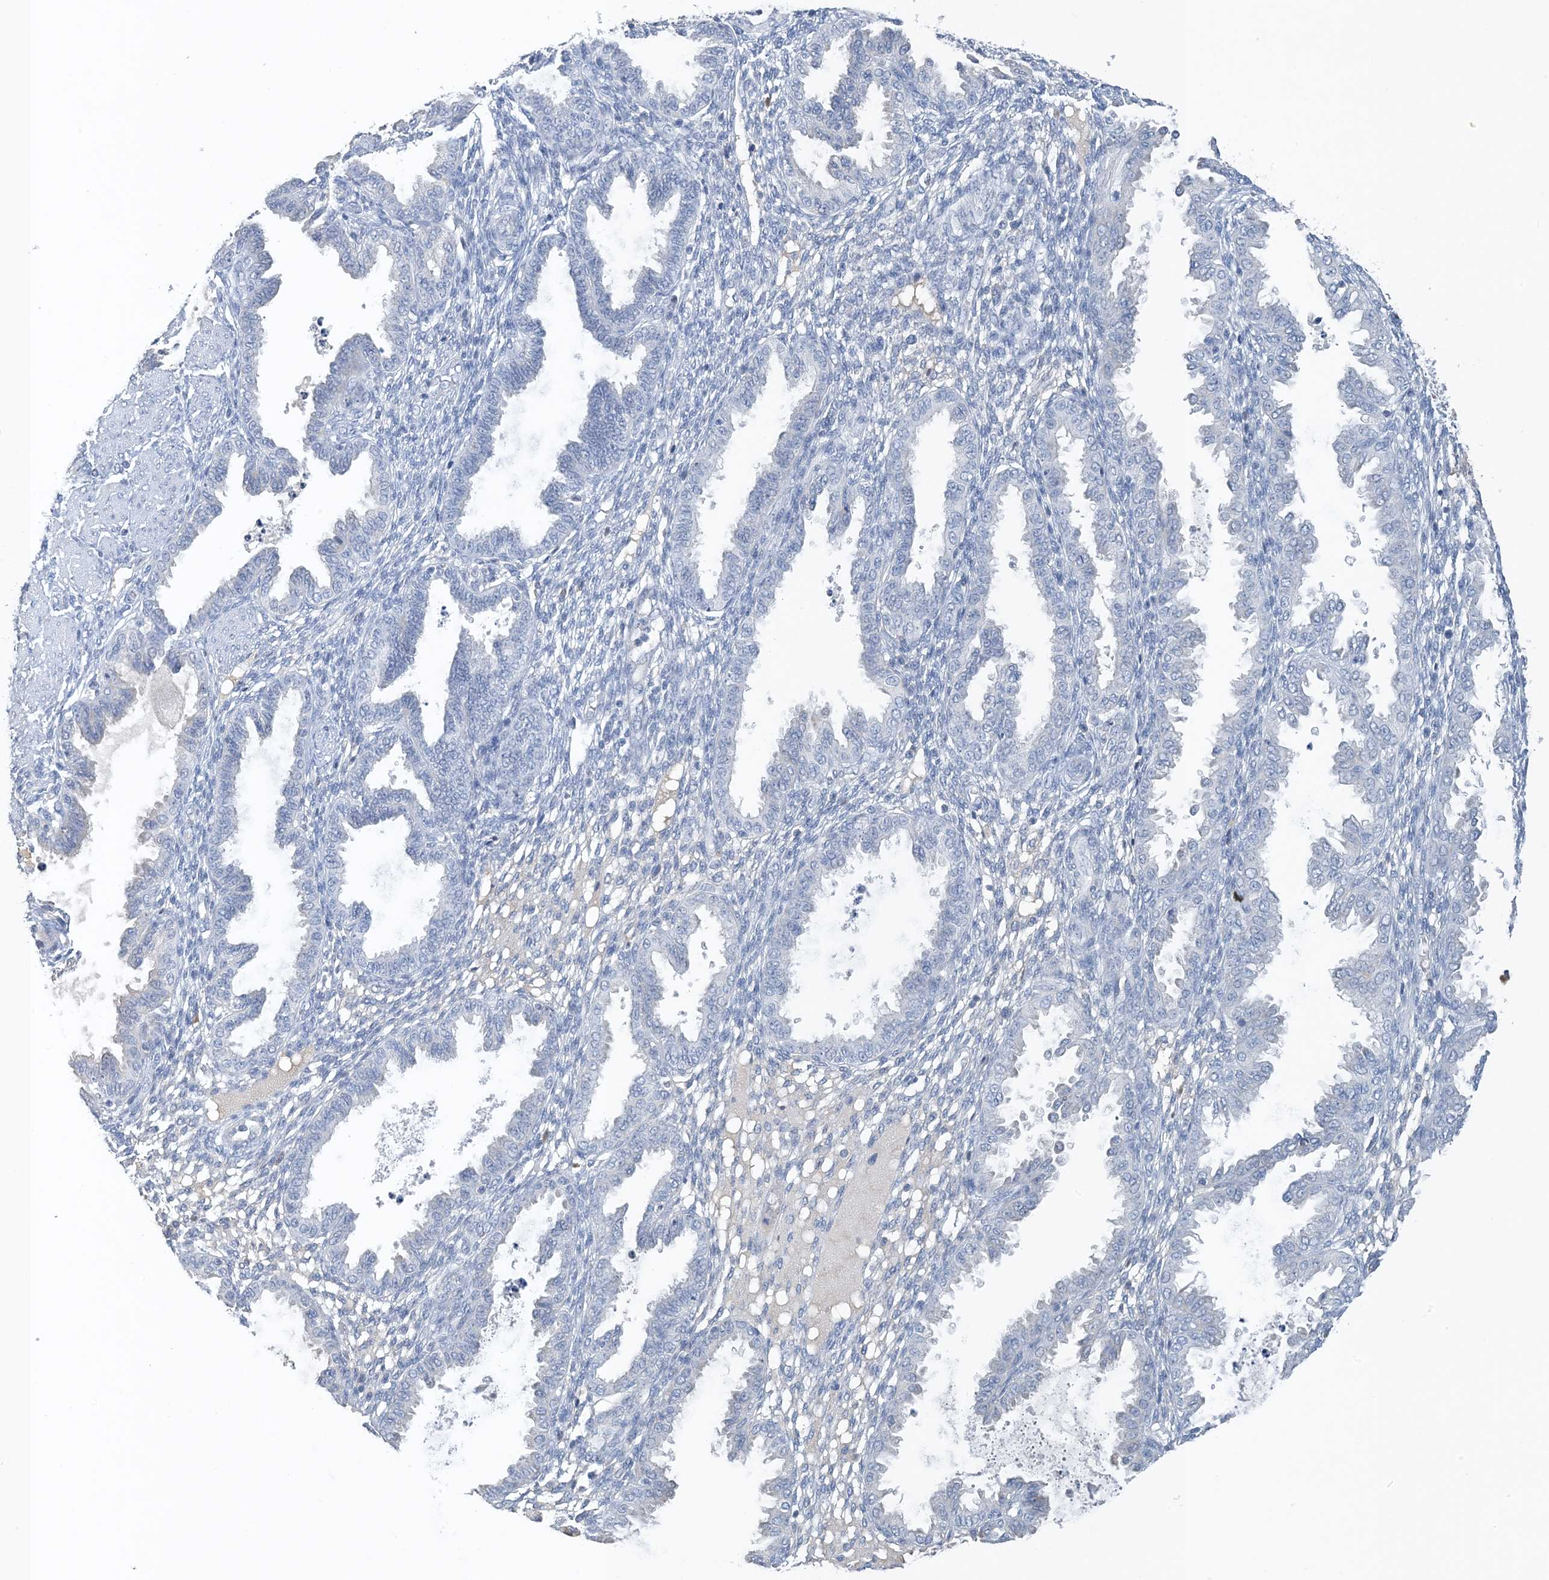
{"staining": {"intensity": "negative", "quantity": "none", "location": "none"}, "tissue": "endometrium", "cell_type": "Cells in endometrial stroma", "image_type": "normal", "snomed": [{"axis": "morphology", "description": "Normal tissue, NOS"}, {"axis": "topography", "description": "Endometrium"}], "caption": "IHC of benign endometrium demonstrates no staining in cells in endometrial stroma. (Immunohistochemistry, brightfield microscopy, high magnification).", "gene": "CTRL", "patient": {"sex": "female", "age": 33}}